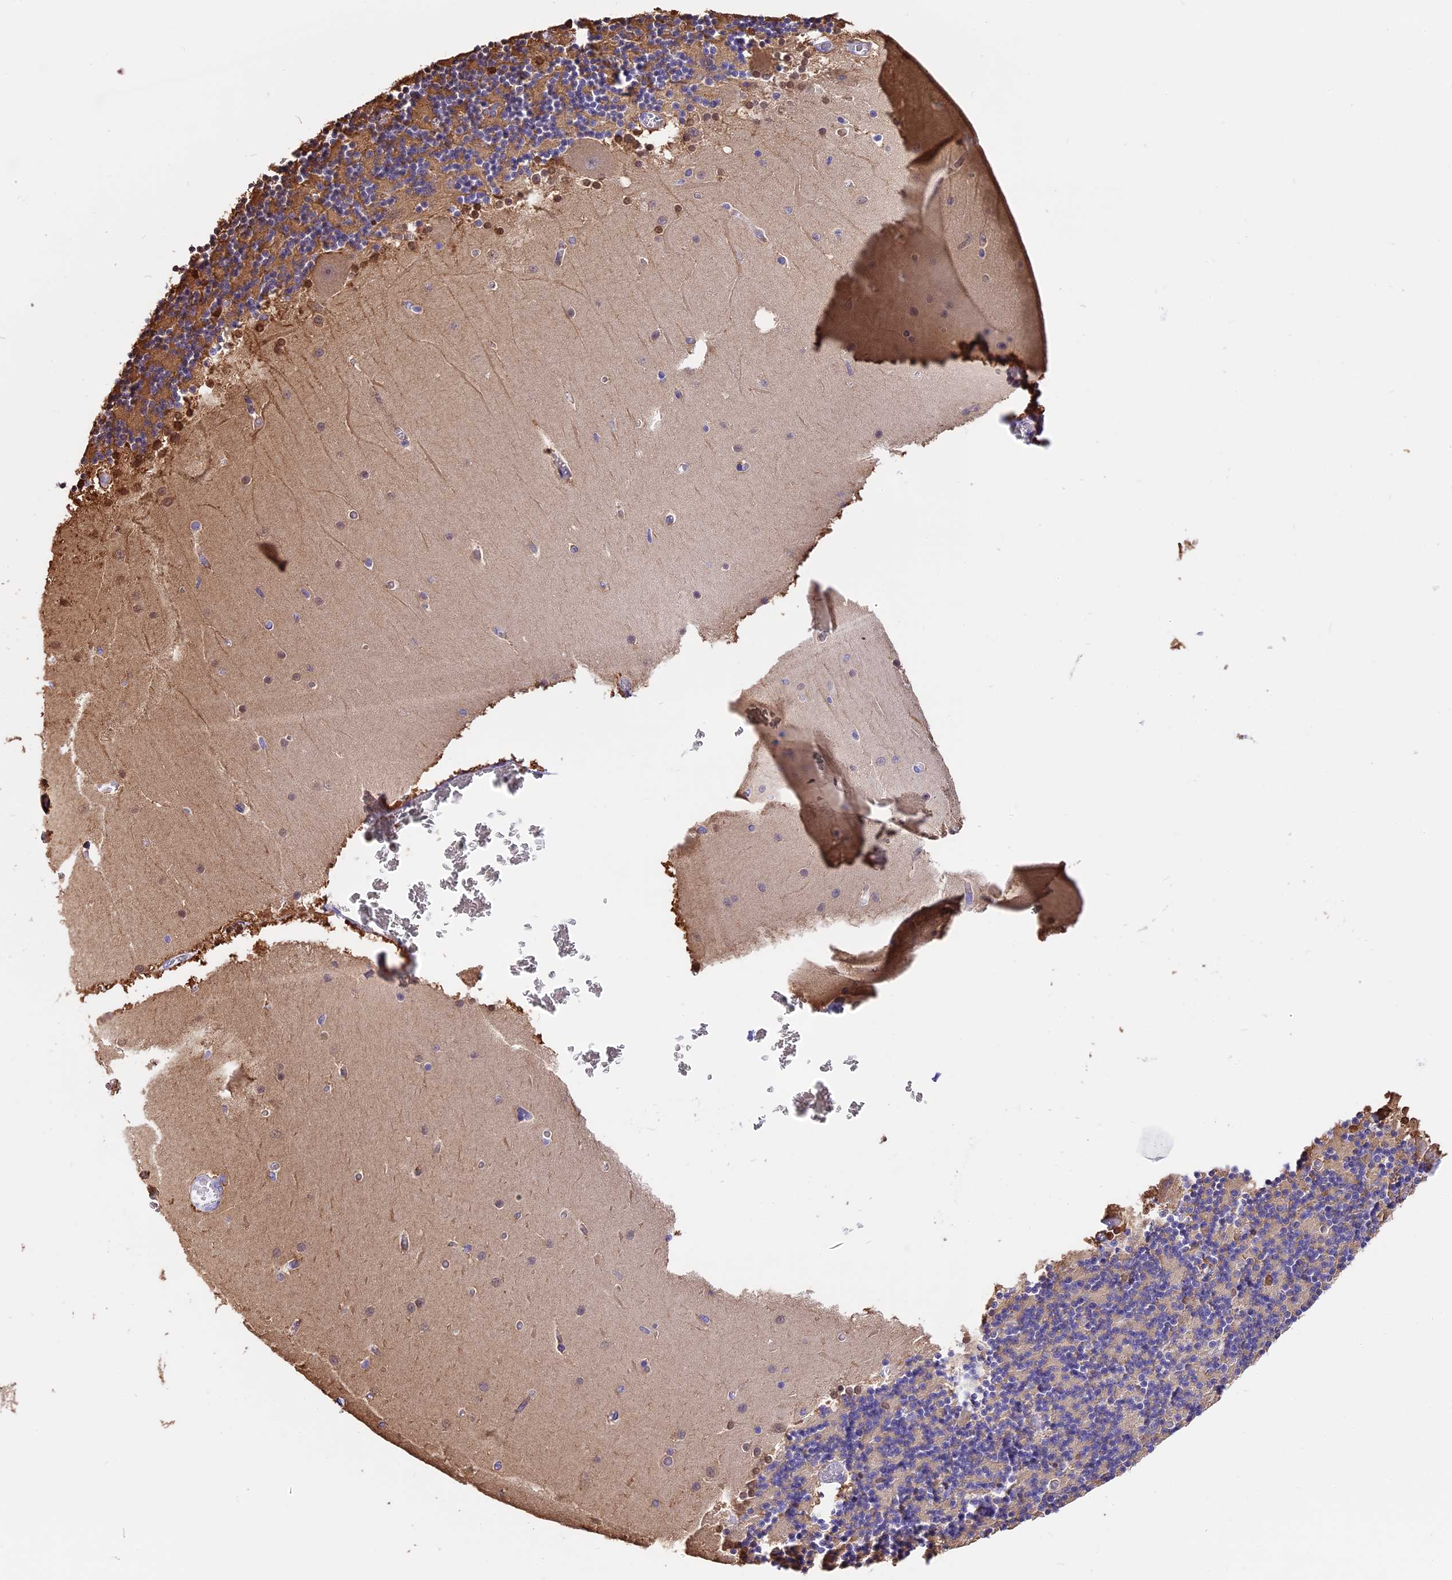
{"staining": {"intensity": "moderate", "quantity": "25%-75%", "location": "cytoplasmic/membranous"}, "tissue": "cerebellum", "cell_type": "Cells in granular layer", "image_type": "normal", "snomed": [{"axis": "morphology", "description": "Normal tissue, NOS"}, {"axis": "topography", "description": "Cerebellum"}], "caption": "A micrograph of cerebellum stained for a protein displays moderate cytoplasmic/membranous brown staining in cells in granular layer. The staining is performed using DAB brown chromogen to label protein expression. The nuclei are counter-stained blue using hematoxylin.", "gene": "MAP3K7CL", "patient": {"sex": "female", "age": 28}}